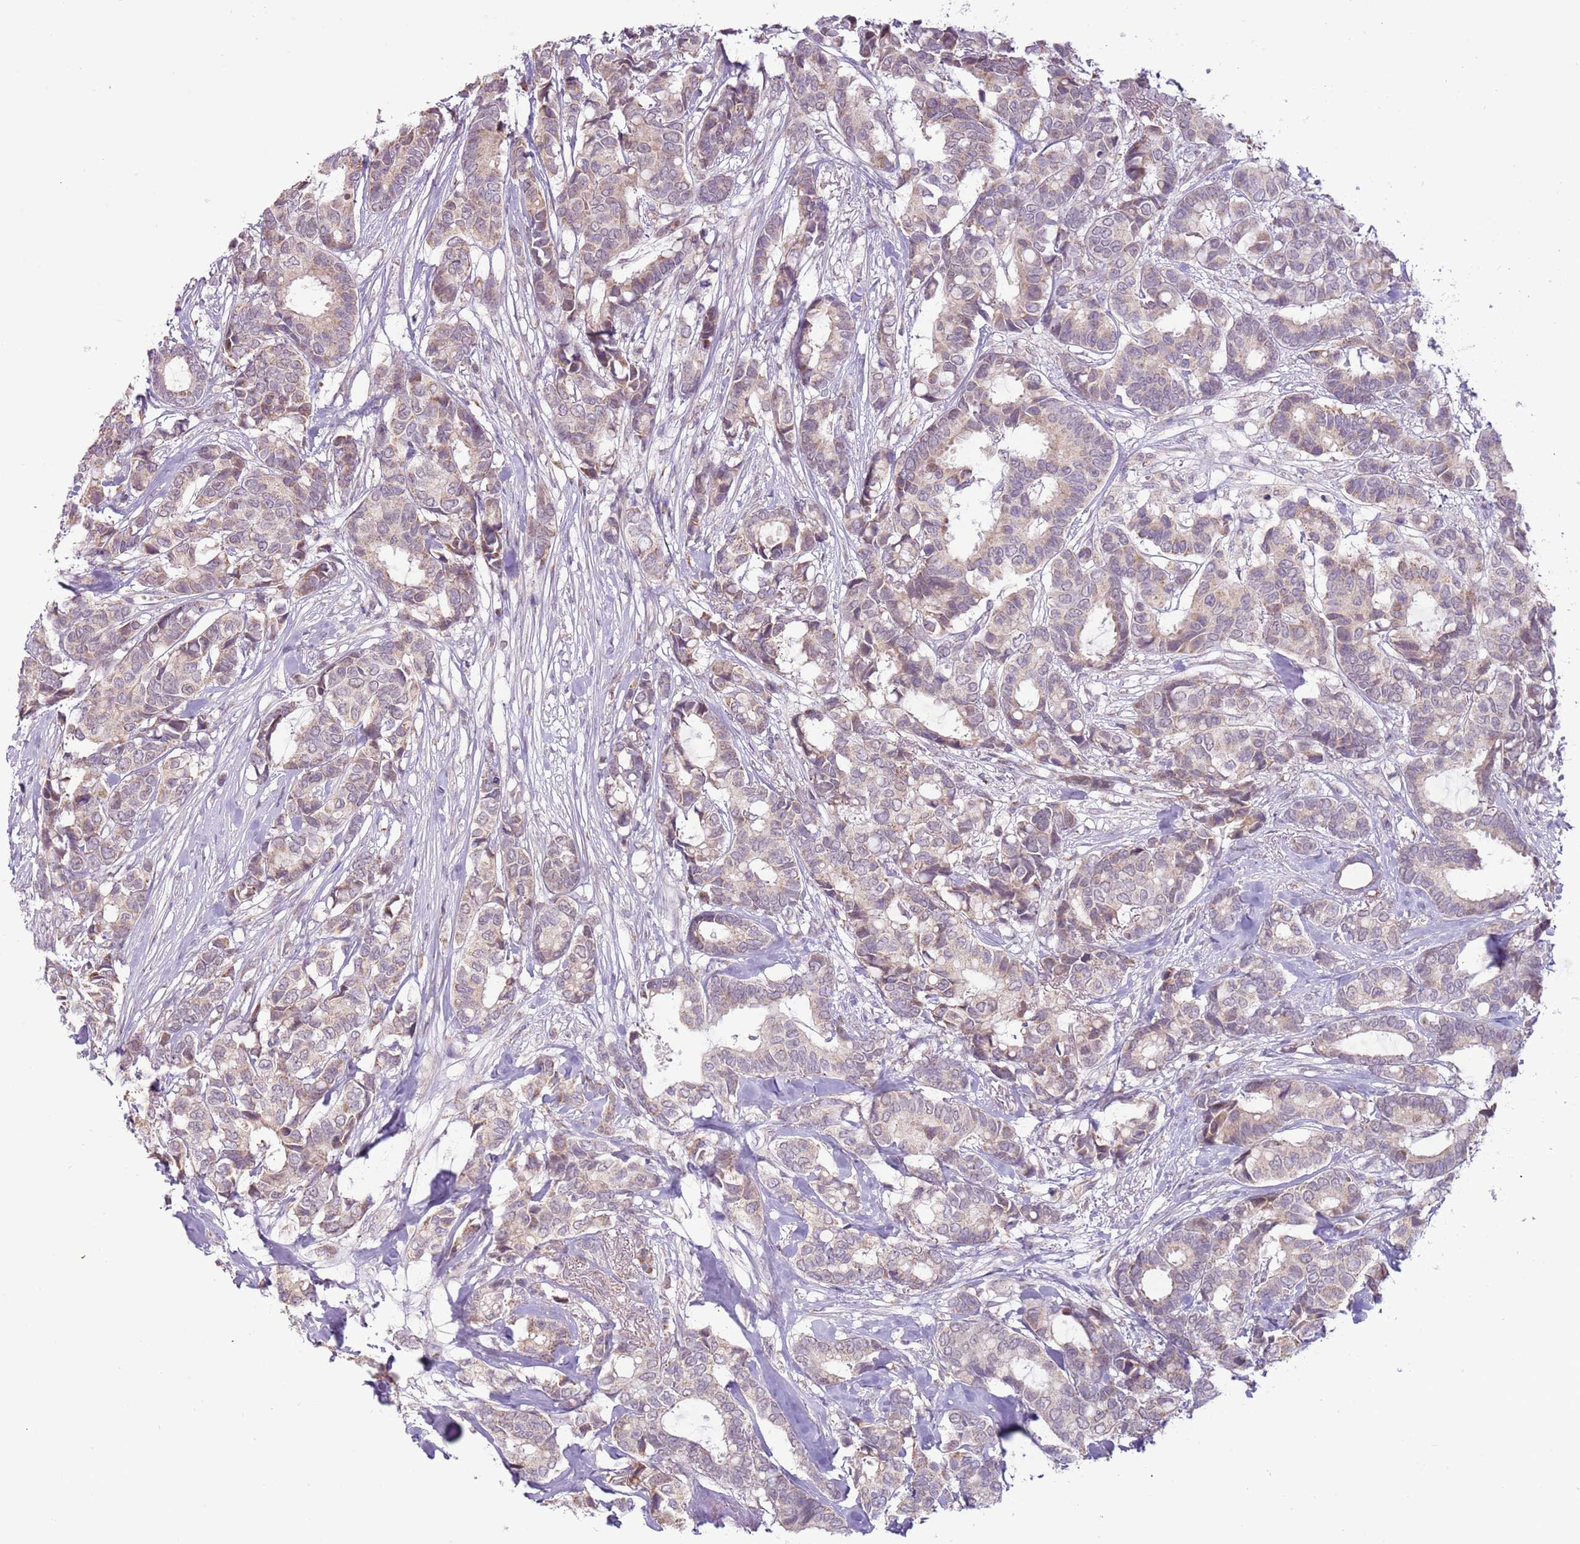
{"staining": {"intensity": "weak", "quantity": "25%-75%", "location": "cytoplasmic/membranous"}, "tissue": "breast cancer", "cell_type": "Tumor cells", "image_type": "cancer", "snomed": [{"axis": "morphology", "description": "Duct carcinoma"}, {"axis": "topography", "description": "Breast"}], "caption": "Human intraductal carcinoma (breast) stained for a protein (brown) demonstrates weak cytoplasmic/membranous positive staining in approximately 25%-75% of tumor cells.", "gene": "MLLT11", "patient": {"sex": "female", "age": 87}}